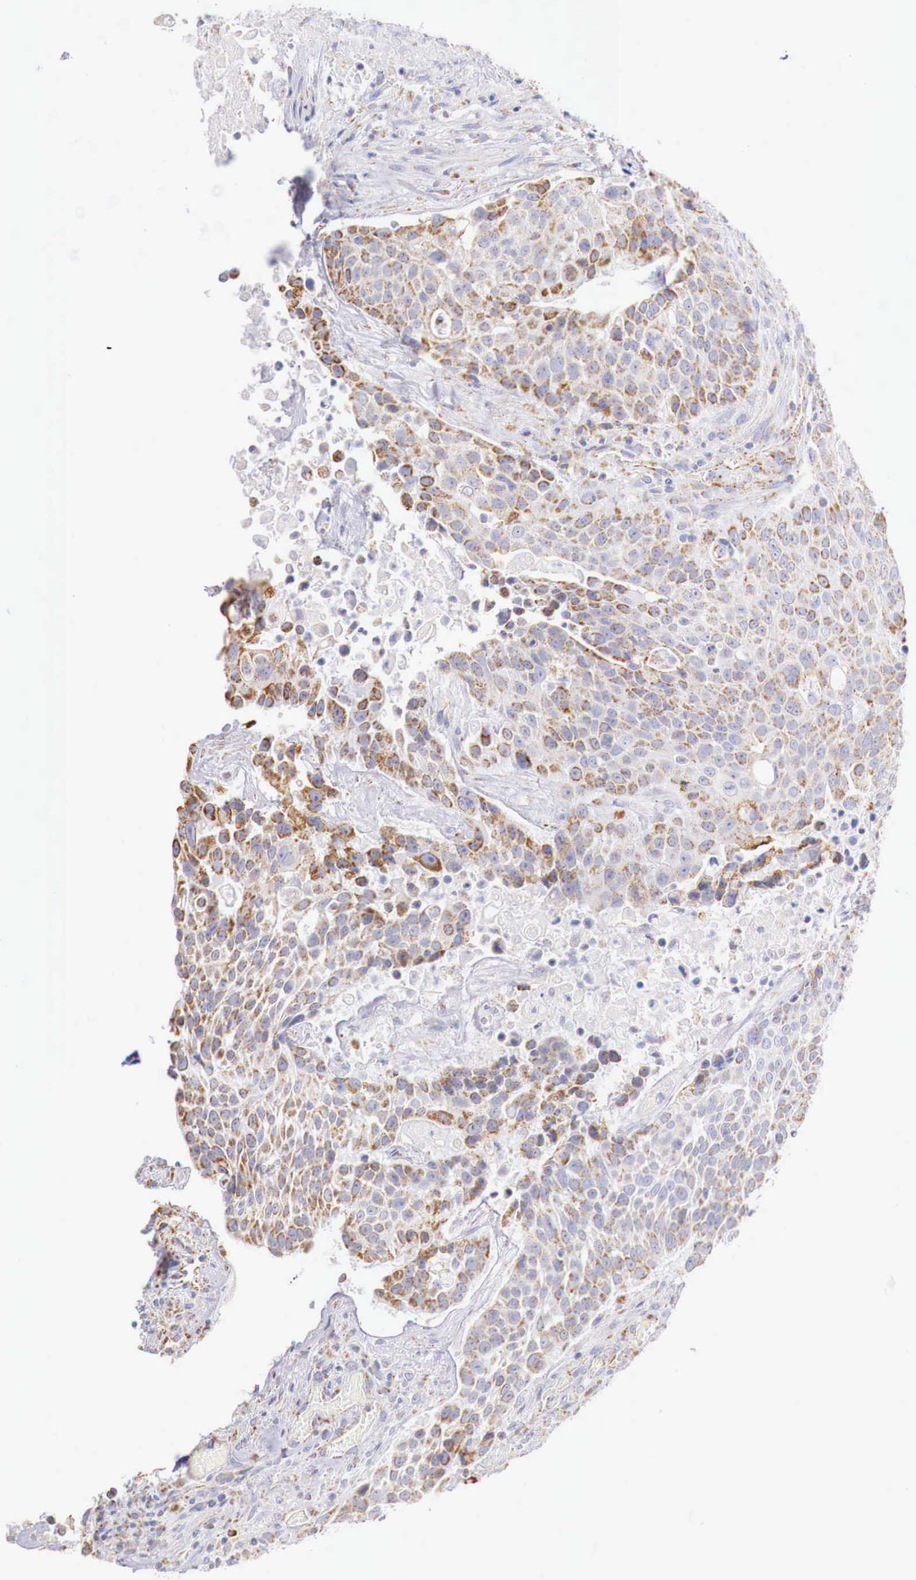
{"staining": {"intensity": "moderate", "quantity": "25%-75%", "location": "cytoplasmic/membranous"}, "tissue": "urothelial cancer", "cell_type": "Tumor cells", "image_type": "cancer", "snomed": [{"axis": "morphology", "description": "Urothelial carcinoma, High grade"}, {"axis": "topography", "description": "Urinary bladder"}], "caption": "Human urothelial cancer stained with a brown dye demonstrates moderate cytoplasmic/membranous positive staining in about 25%-75% of tumor cells.", "gene": "IDH3G", "patient": {"sex": "male", "age": 74}}